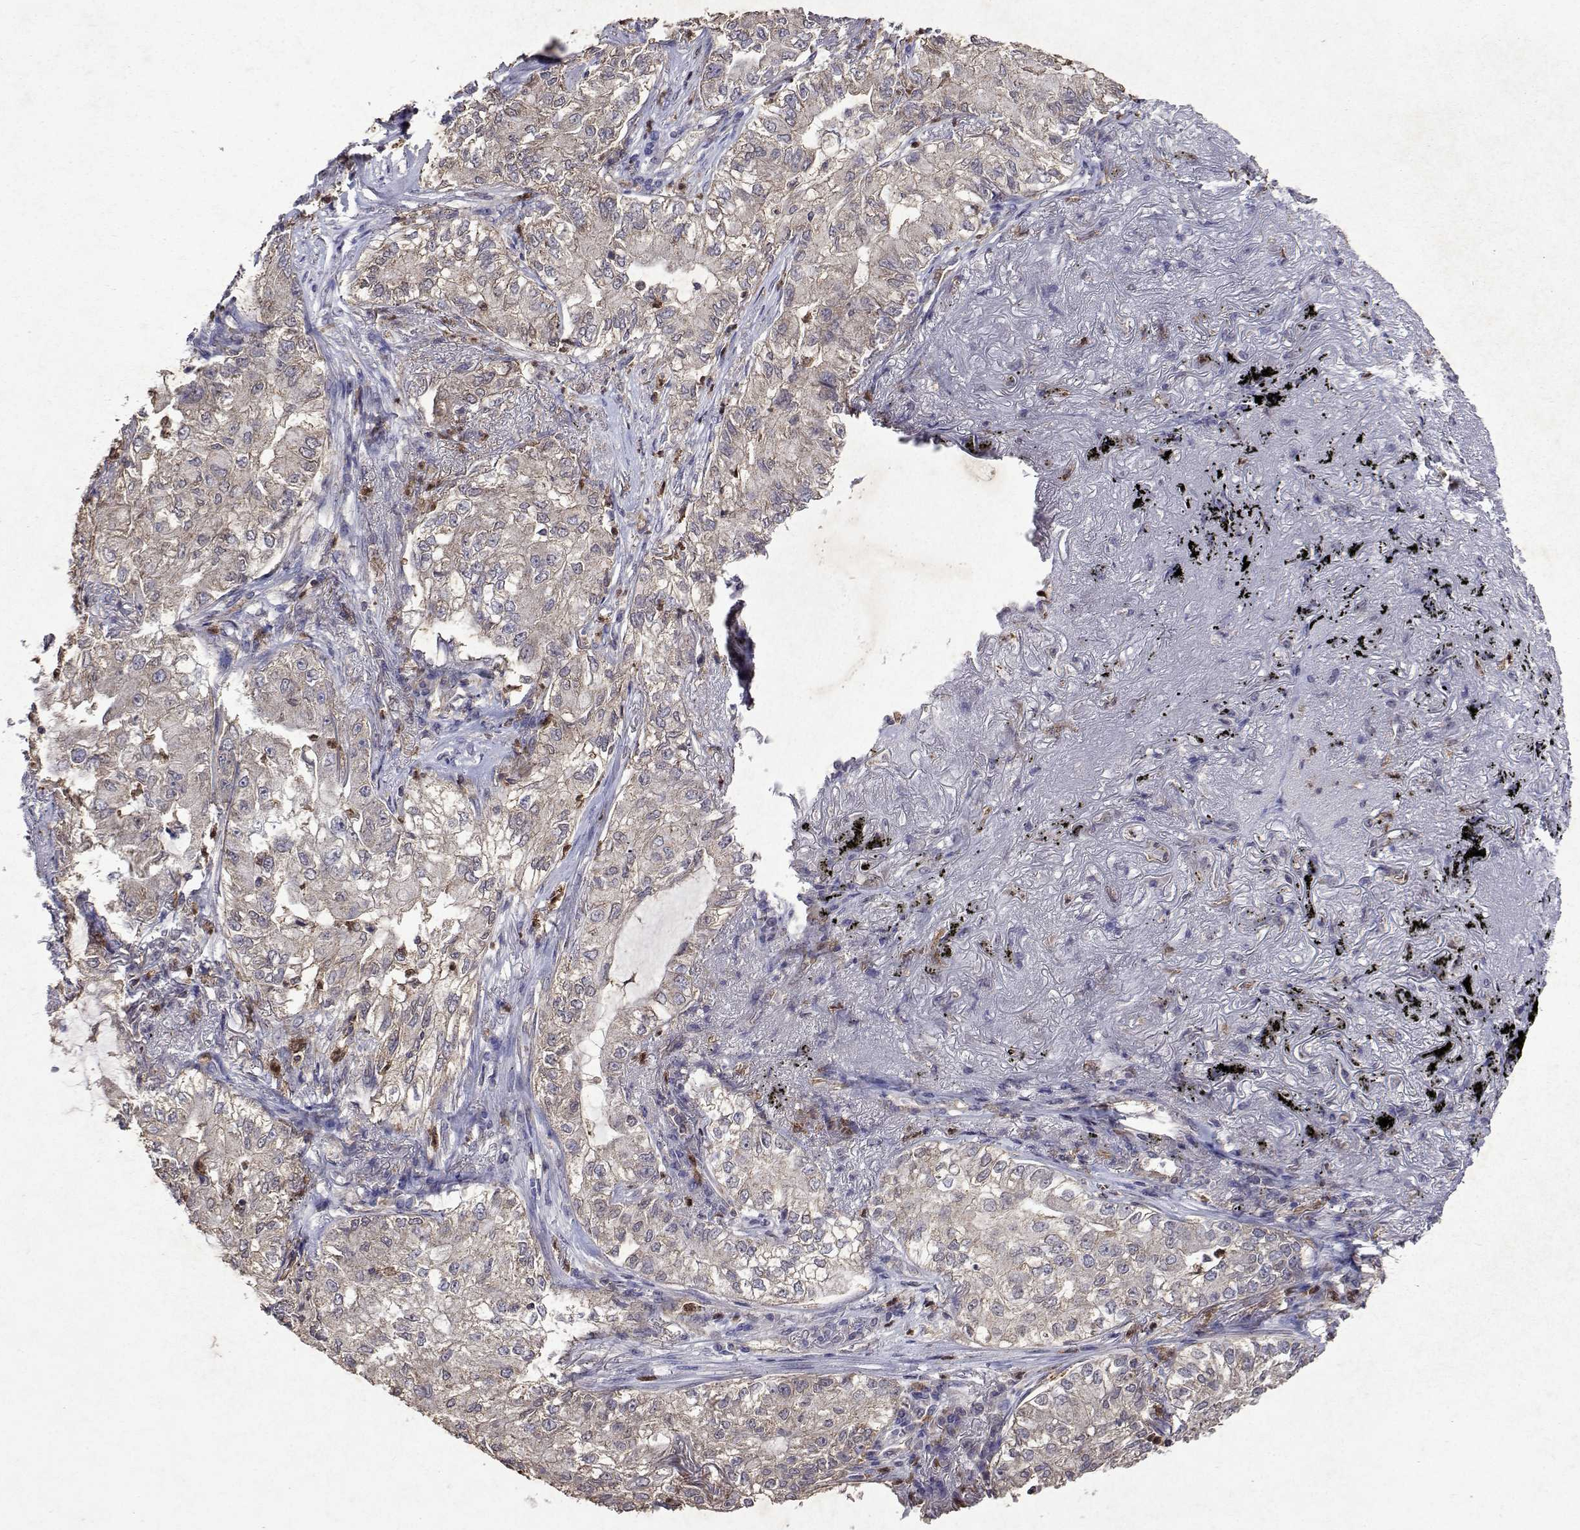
{"staining": {"intensity": "weak", "quantity": ">75%", "location": "cytoplasmic/membranous"}, "tissue": "lung cancer", "cell_type": "Tumor cells", "image_type": "cancer", "snomed": [{"axis": "morphology", "description": "Adenocarcinoma, NOS"}, {"axis": "topography", "description": "Lung"}], "caption": "Immunohistochemical staining of human lung cancer displays low levels of weak cytoplasmic/membranous protein expression in approximately >75% of tumor cells.", "gene": "APAF1", "patient": {"sex": "female", "age": 73}}